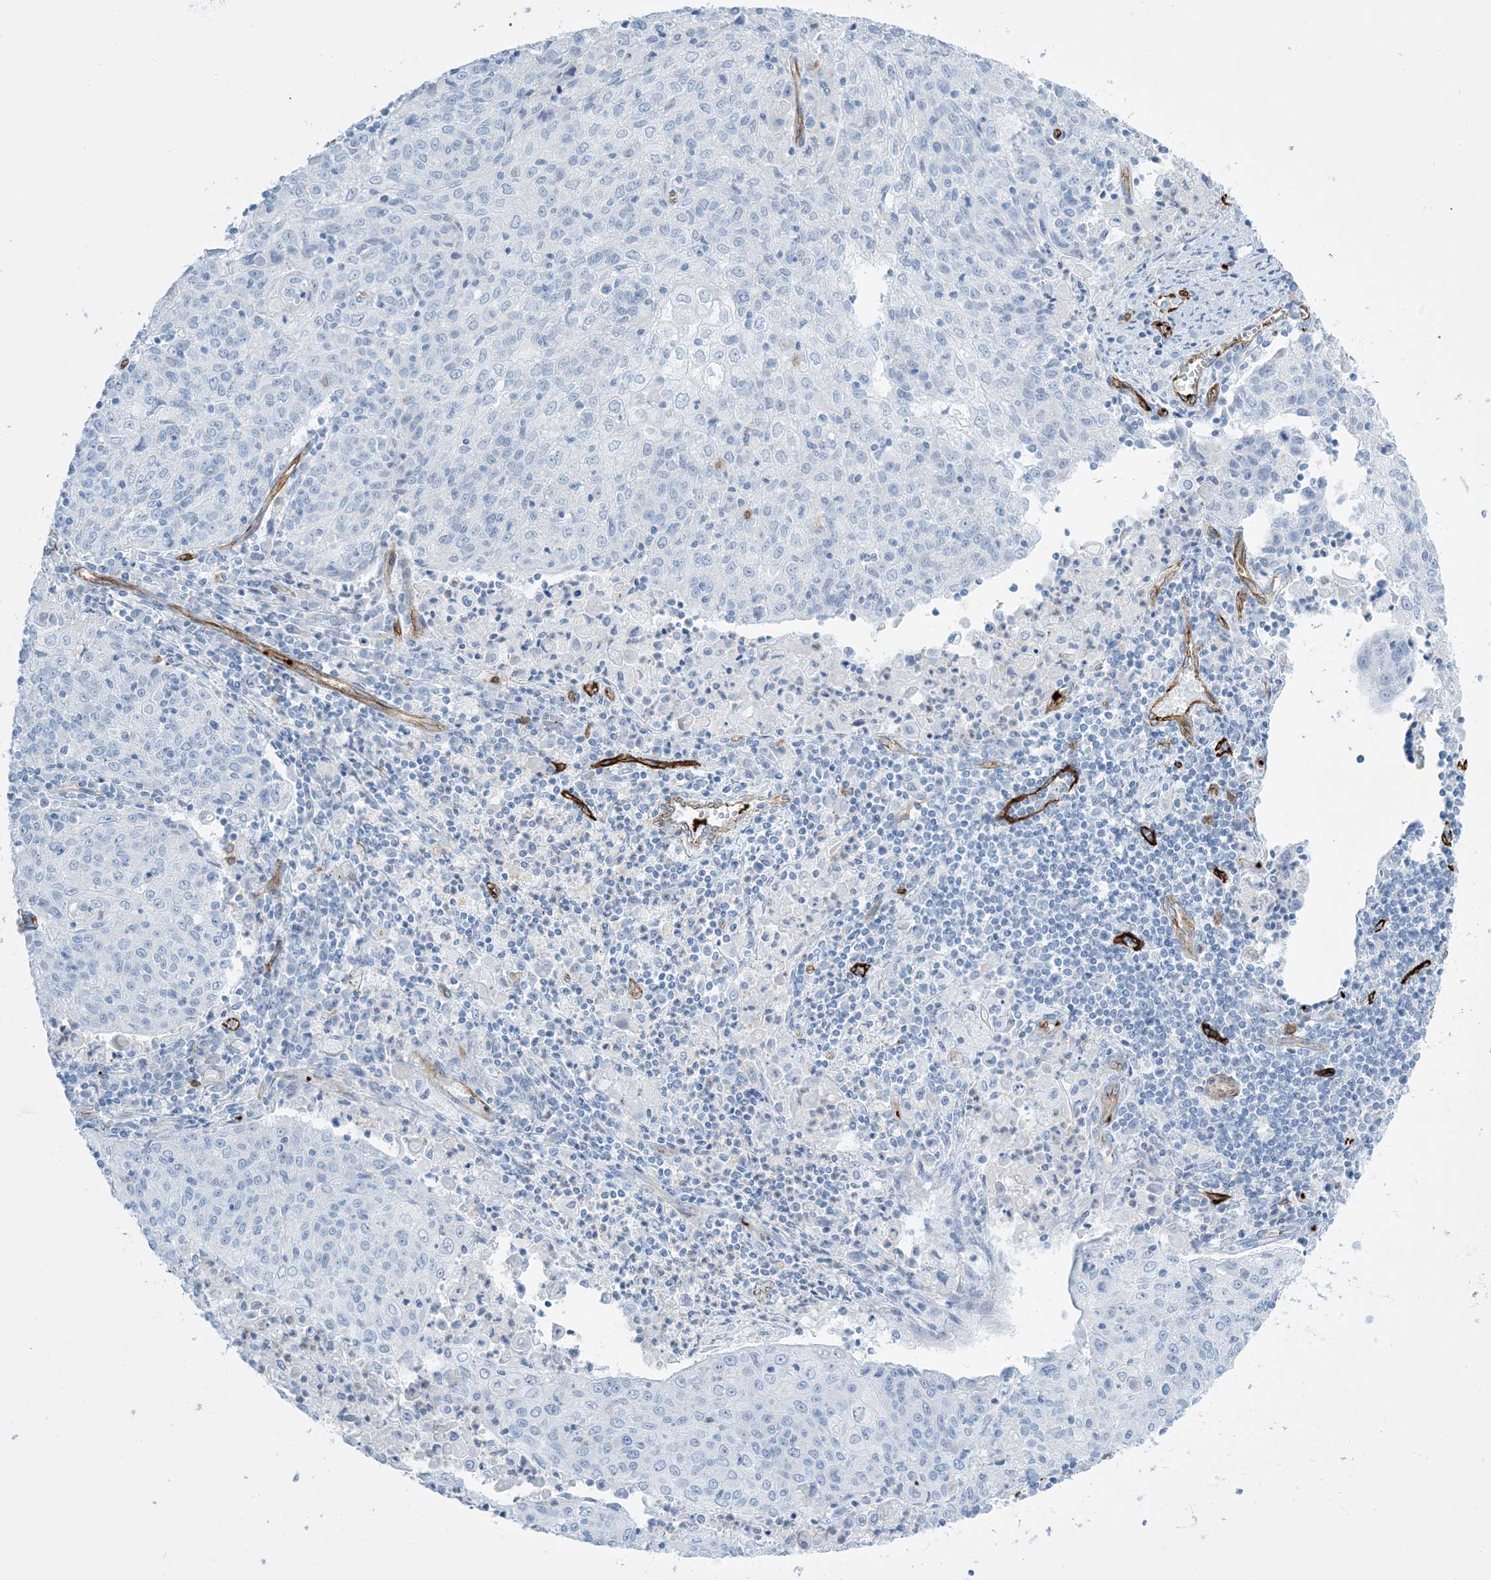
{"staining": {"intensity": "negative", "quantity": "none", "location": "none"}, "tissue": "cervical cancer", "cell_type": "Tumor cells", "image_type": "cancer", "snomed": [{"axis": "morphology", "description": "Squamous cell carcinoma, NOS"}, {"axis": "topography", "description": "Cervix"}], "caption": "This is a photomicrograph of IHC staining of cervical squamous cell carcinoma, which shows no expression in tumor cells.", "gene": "EPS8L3", "patient": {"sex": "female", "age": 48}}